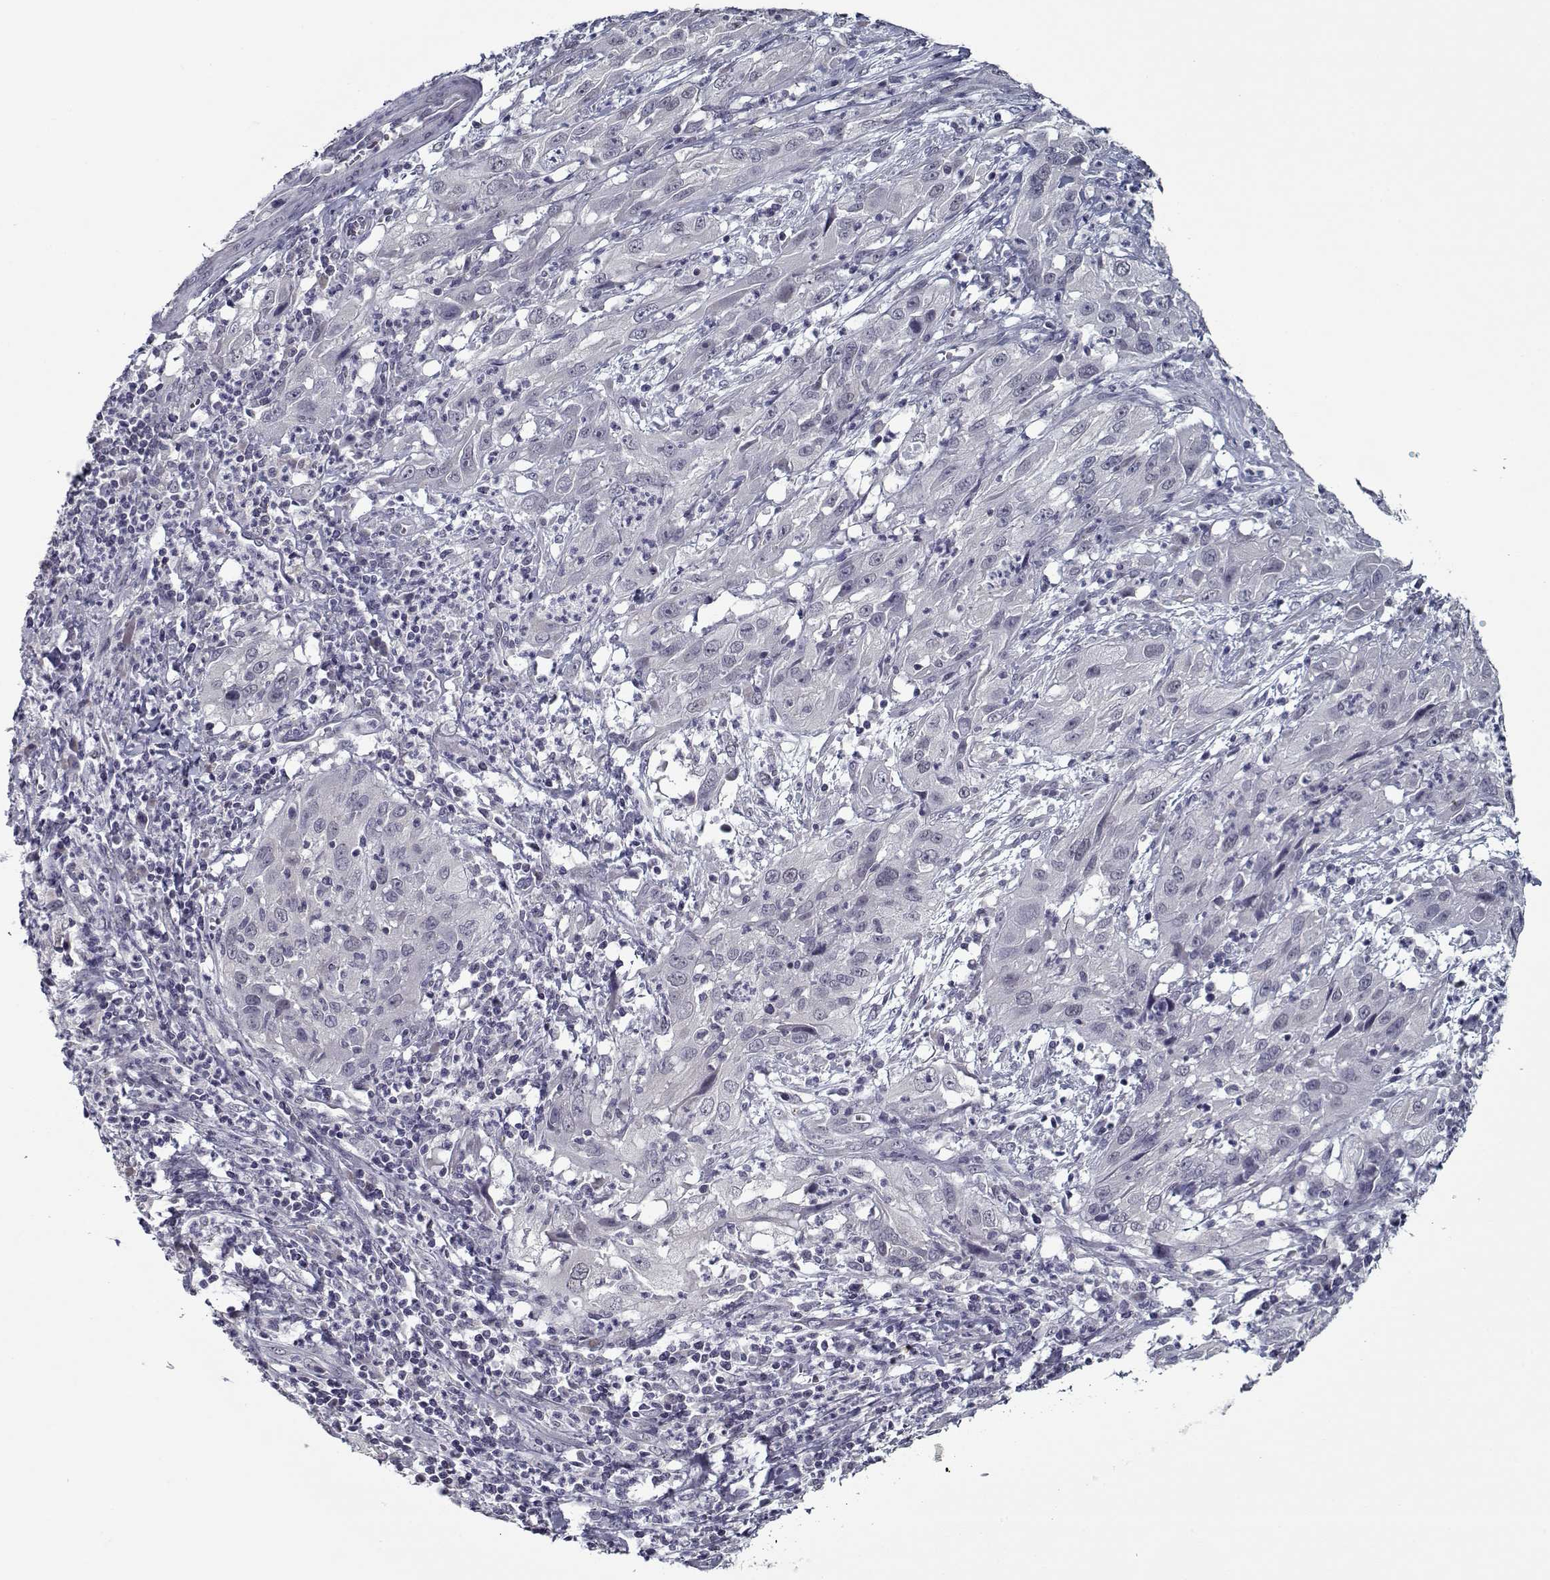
{"staining": {"intensity": "negative", "quantity": "none", "location": "none"}, "tissue": "cervical cancer", "cell_type": "Tumor cells", "image_type": "cancer", "snomed": [{"axis": "morphology", "description": "Squamous cell carcinoma, NOS"}, {"axis": "topography", "description": "Cervix"}], "caption": "Immunohistochemistry (IHC) photomicrograph of neoplastic tissue: human cervical cancer stained with DAB (3,3'-diaminobenzidine) shows no significant protein staining in tumor cells.", "gene": "SEC16B", "patient": {"sex": "female", "age": 32}}